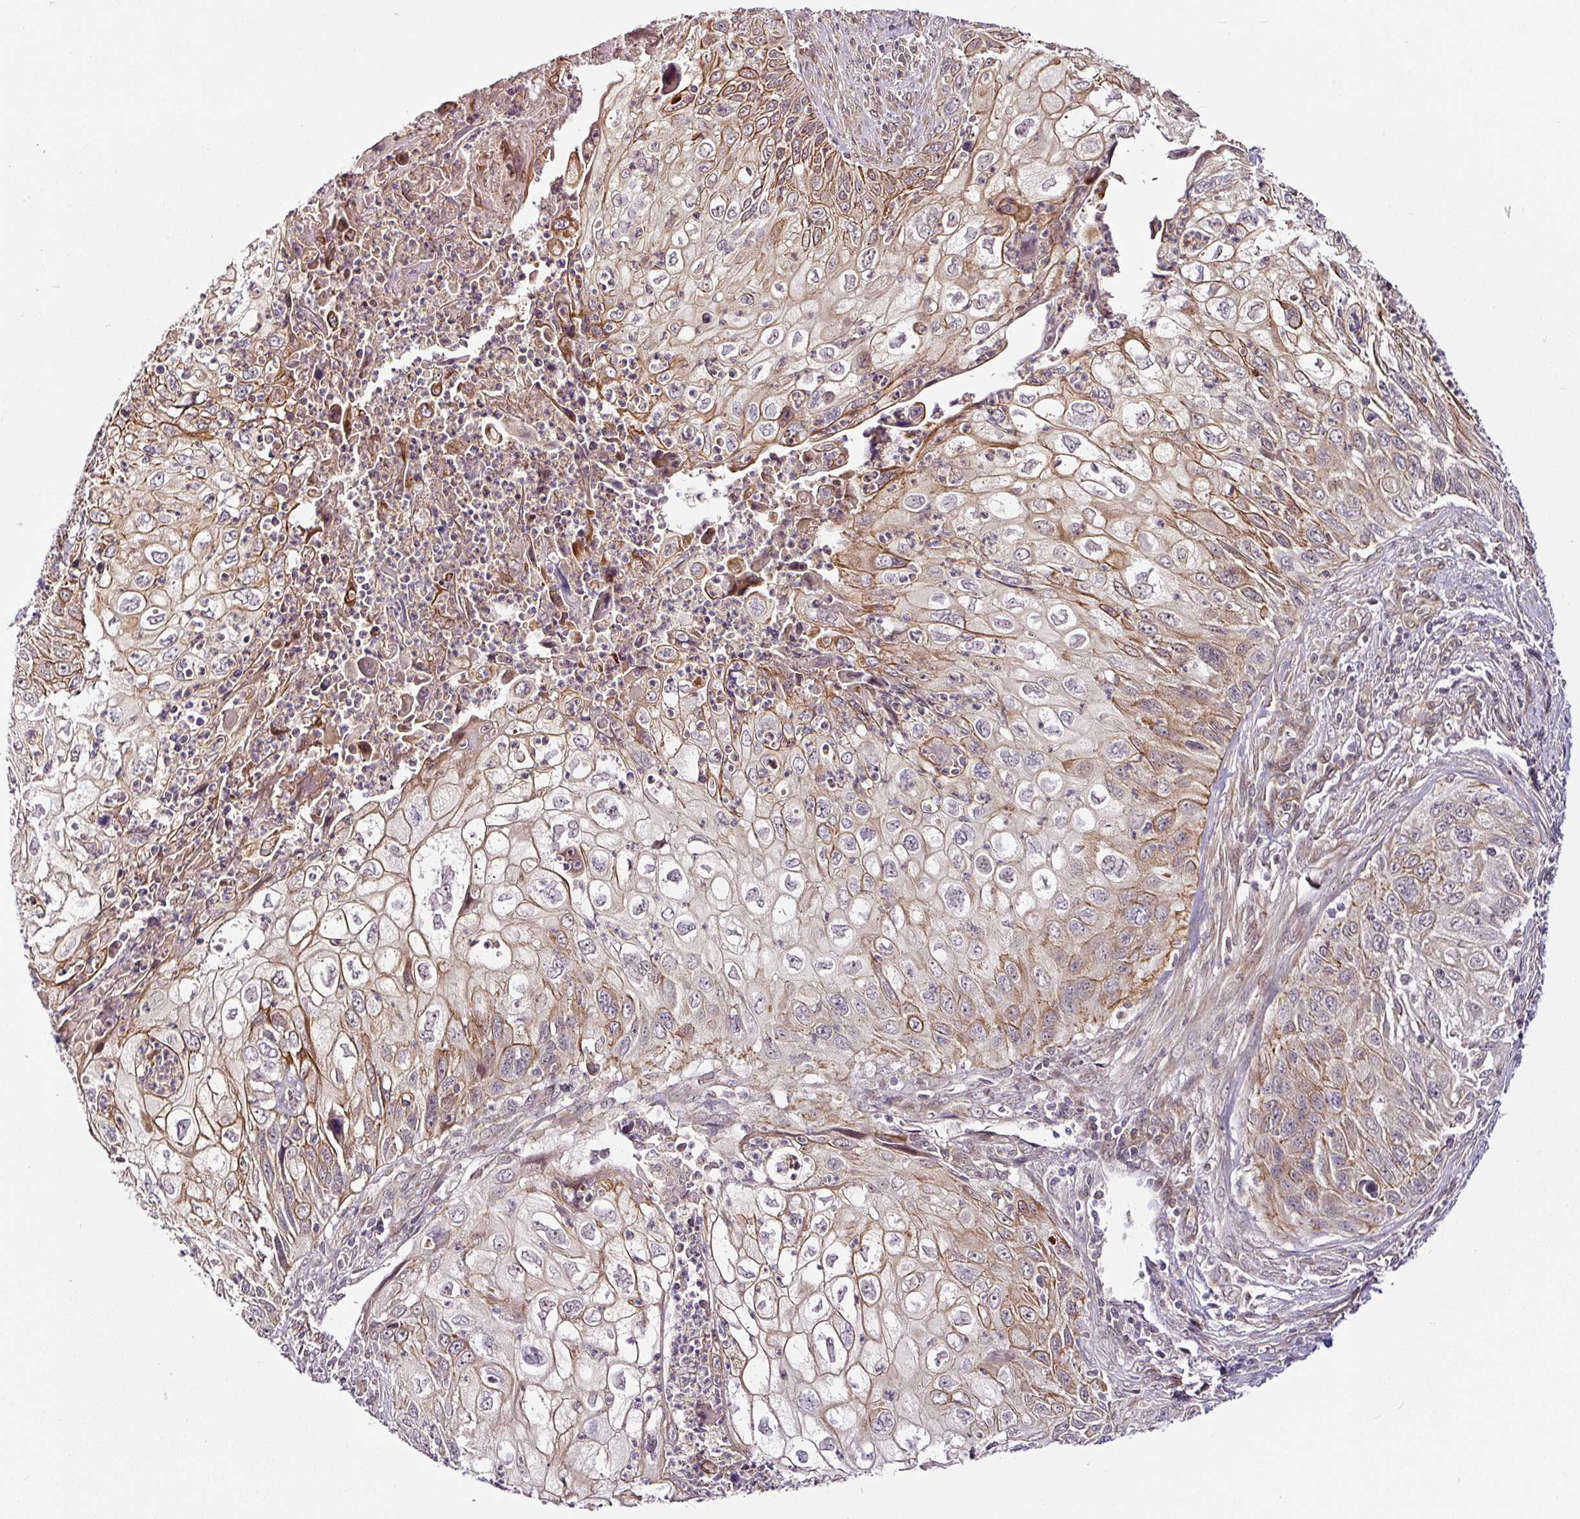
{"staining": {"intensity": "moderate", "quantity": ">75%", "location": "cytoplasmic/membranous"}, "tissue": "cervical cancer", "cell_type": "Tumor cells", "image_type": "cancer", "snomed": [{"axis": "morphology", "description": "Squamous cell carcinoma, NOS"}, {"axis": "topography", "description": "Cervix"}], "caption": "Immunohistochemical staining of human cervical squamous cell carcinoma displays moderate cytoplasmic/membranous protein positivity in about >75% of tumor cells.", "gene": "DCAF13", "patient": {"sex": "female", "age": 70}}